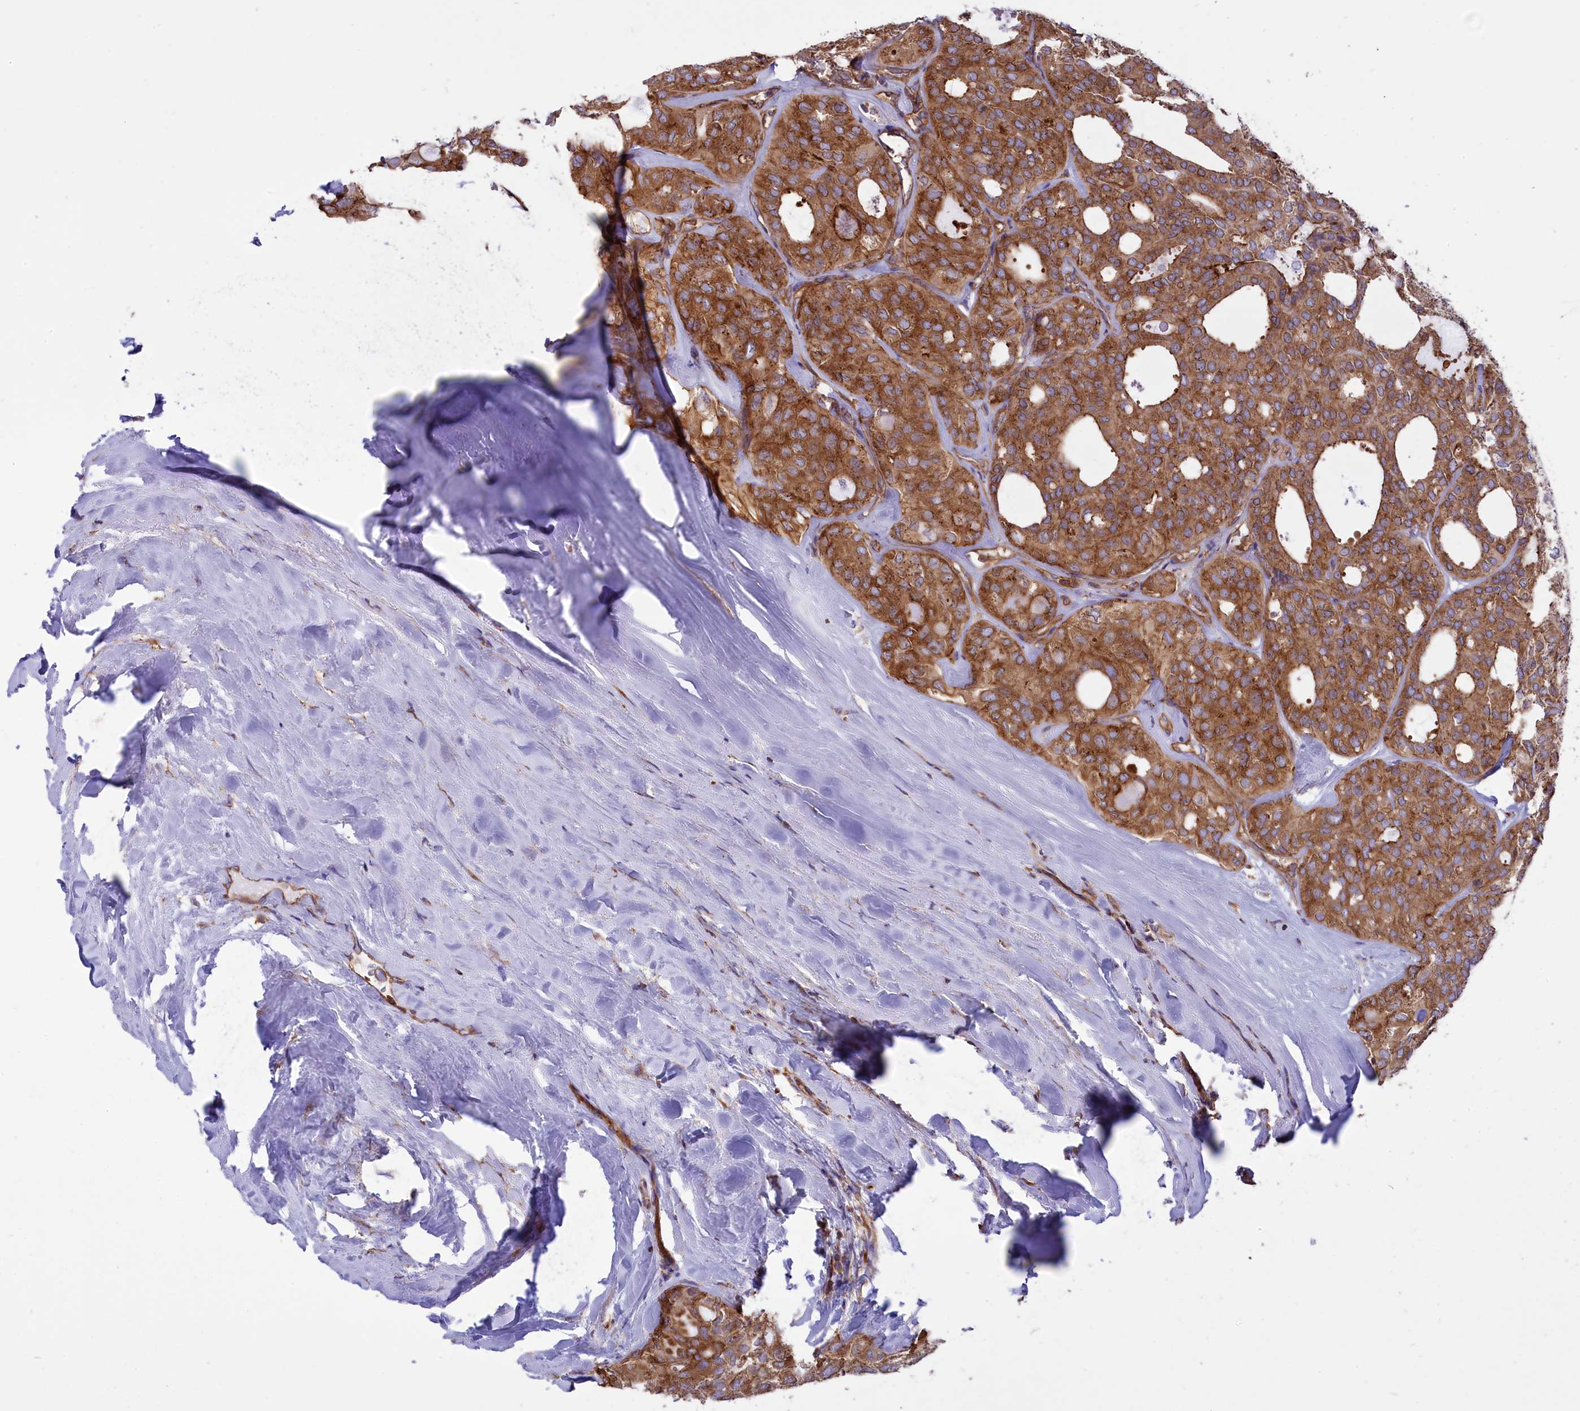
{"staining": {"intensity": "moderate", "quantity": ">75%", "location": "cytoplasmic/membranous"}, "tissue": "thyroid cancer", "cell_type": "Tumor cells", "image_type": "cancer", "snomed": [{"axis": "morphology", "description": "Follicular adenoma carcinoma, NOS"}, {"axis": "topography", "description": "Thyroid gland"}], "caption": "Thyroid cancer (follicular adenoma carcinoma) was stained to show a protein in brown. There is medium levels of moderate cytoplasmic/membranous staining in about >75% of tumor cells.", "gene": "SEPTIN9", "patient": {"sex": "male", "age": 75}}